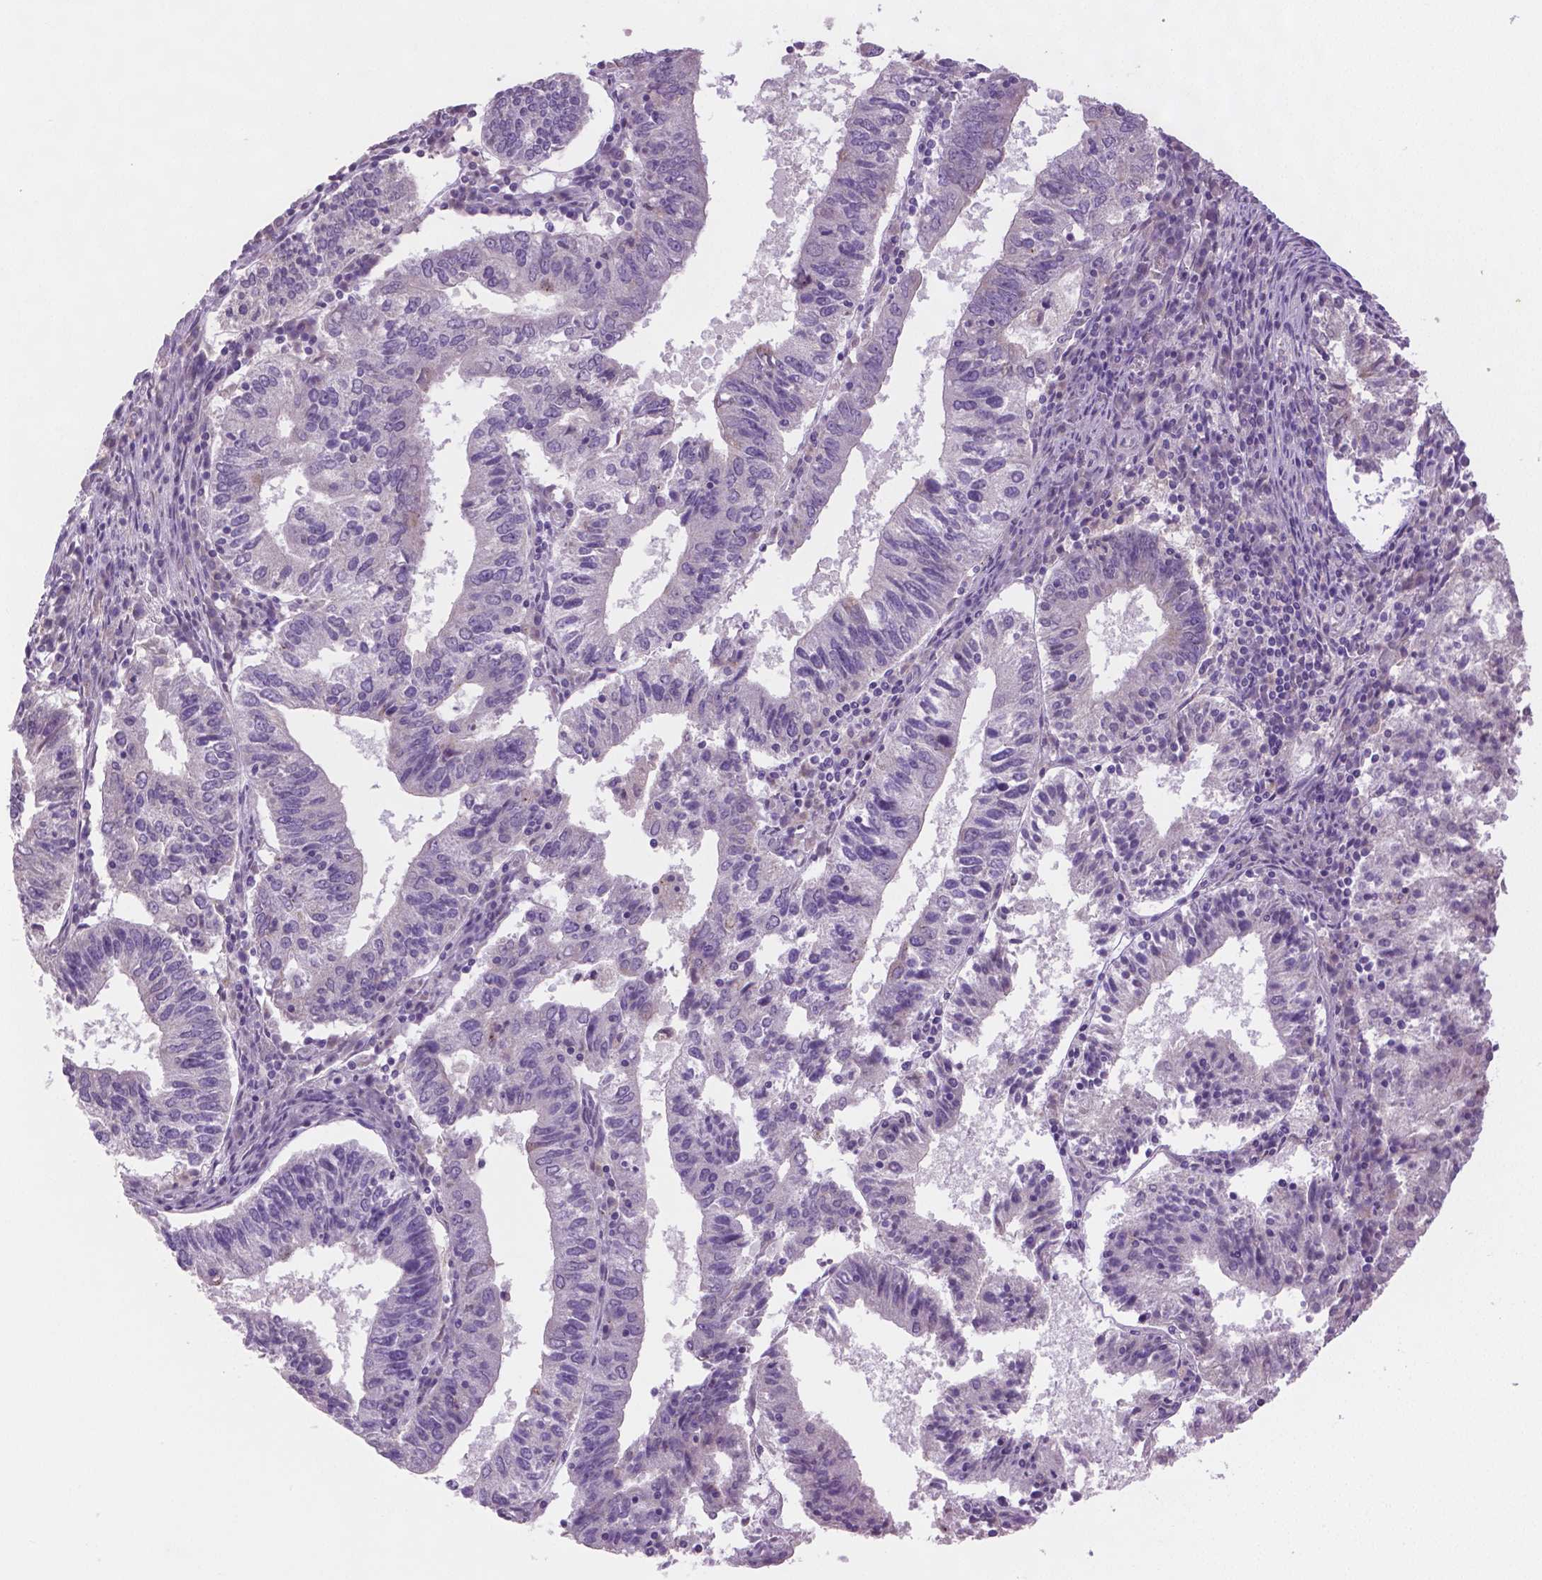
{"staining": {"intensity": "negative", "quantity": "none", "location": "none"}, "tissue": "endometrial cancer", "cell_type": "Tumor cells", "image_type": "cancer", "snomed": [{"axis": "morphology", "description": "Adenocarcinoma, NOS"}, {"axis": "topography", "description": "Endometrium"}], "caption": "Adenocarcinoma (endometrial) was stained to show a protein in brown. There is no significant staining in tumor cells.", "gene": "DNAH12", "patient": {"sex": "female", "age": 82}}